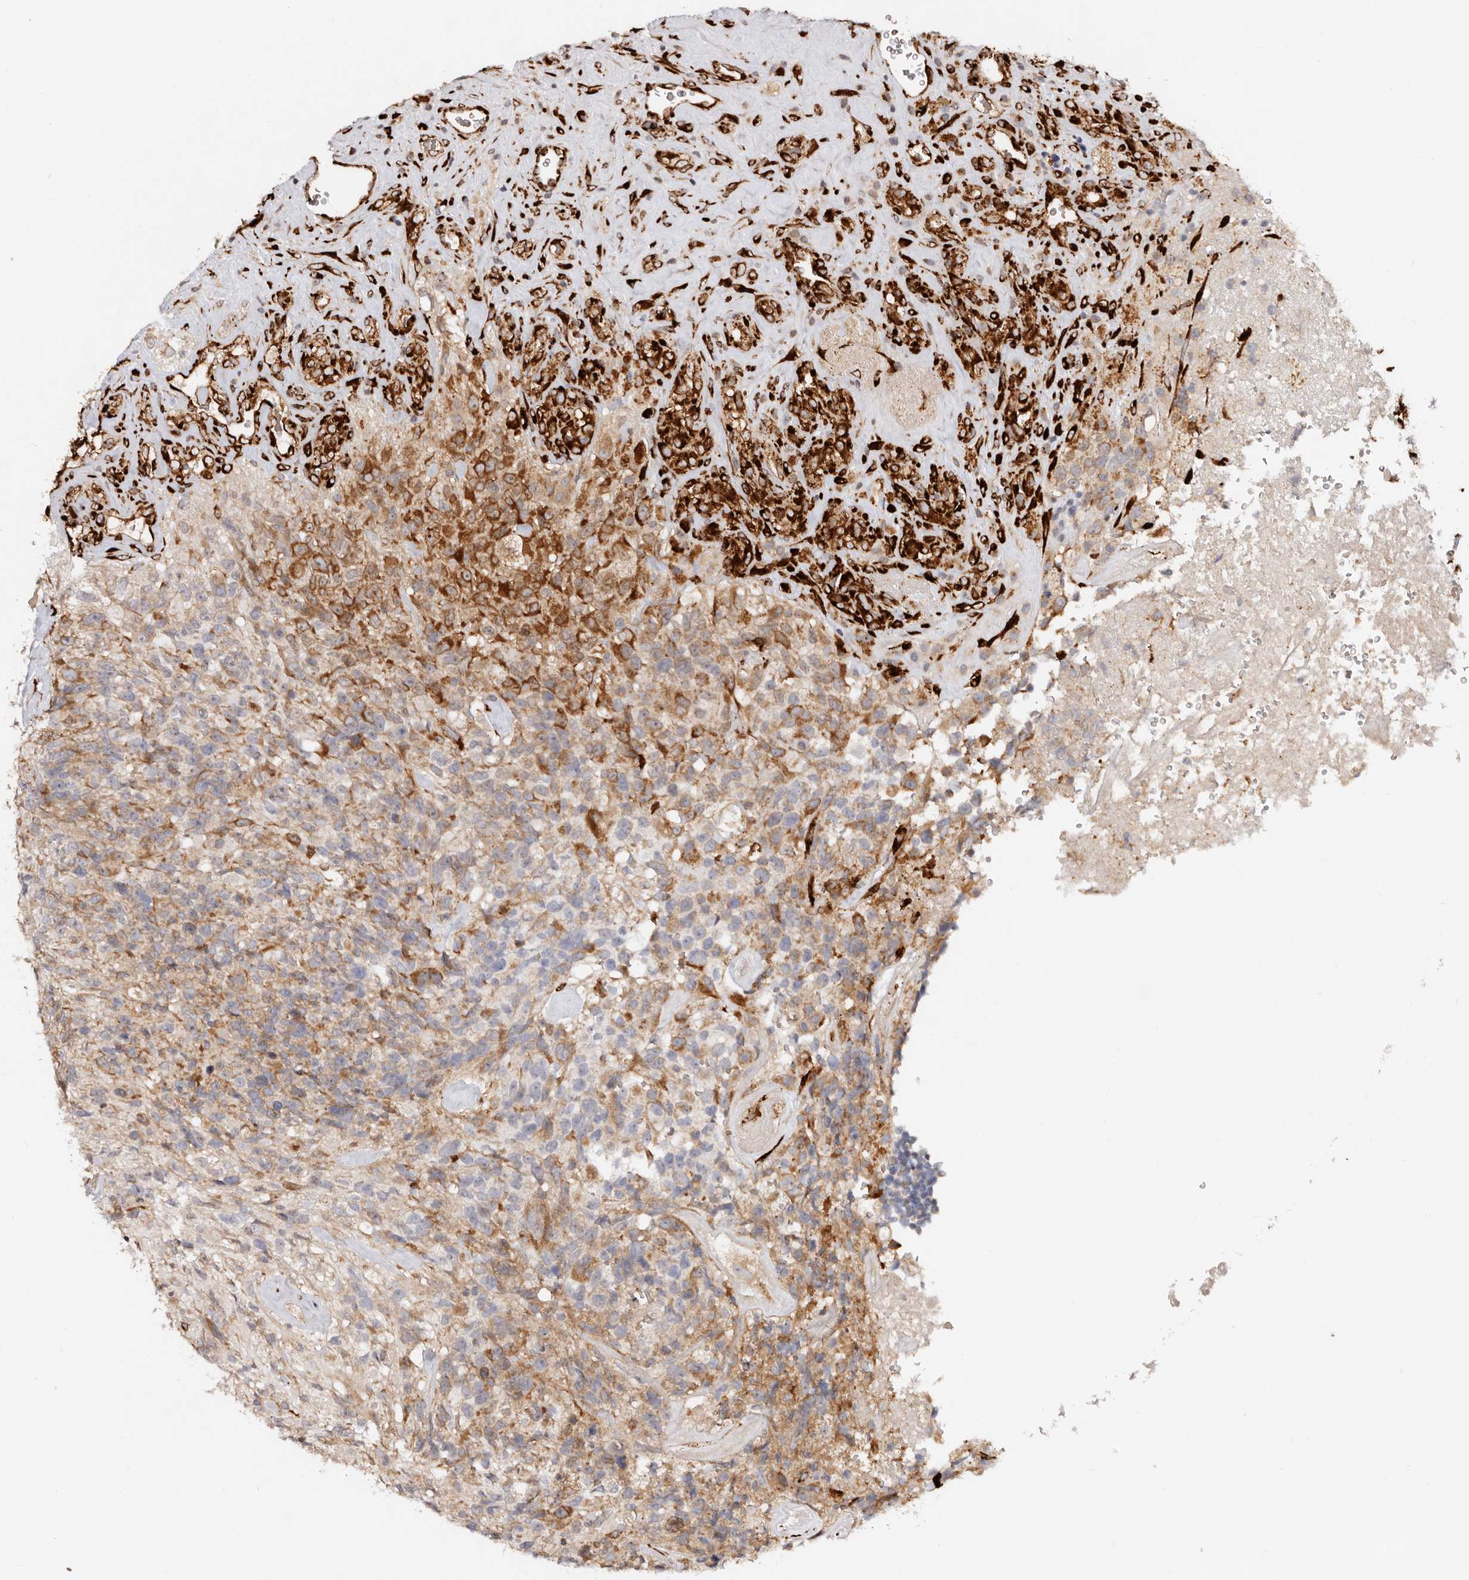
{"staining": {"intensity": "moderate", "quantity": "25%-75%", "location": "cytoplasmic/membranous"}, "tissue": "glioma", "cell_type": "Tumor cells", "image_type": "cancer", "snomed": [{"axis": "morphology", "description": "Glioma, malignant, High grade"}, {"axis": "topography", "description": "Brain"}], "caption": "Immunohistochemistry (IHC) (DAB) staining of malignant glioma (high-grade) shows moderate cytoplasmic/membranous protein positivity in about 25%-75% of tumor cells.", "gene": "SERPINH1", "patient": {"sex": "male", "age": 69}}